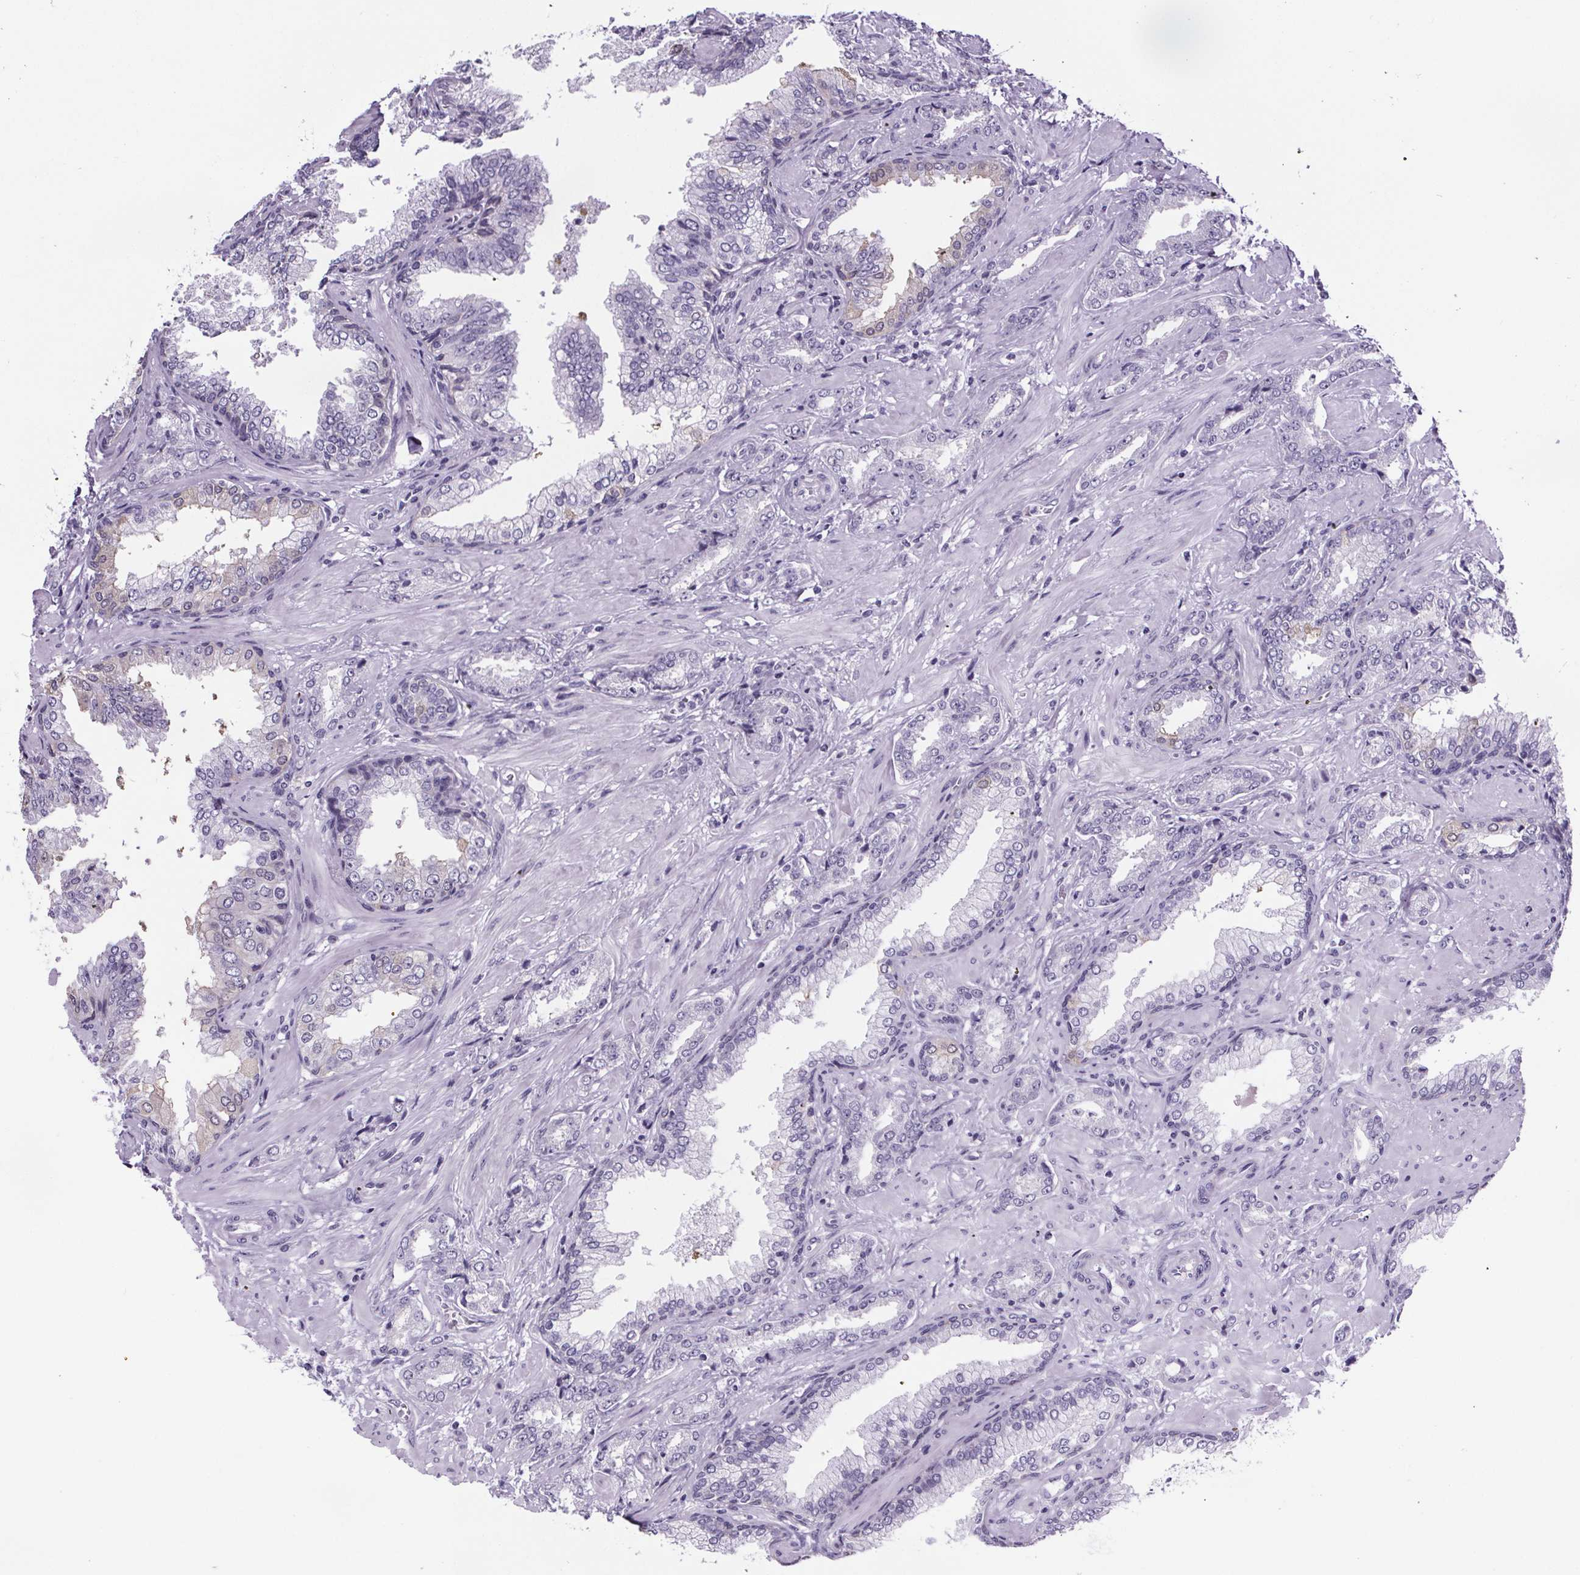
{"staining": {"intensity": "negative", "quantity": "none", "location": "none"}, "tissue": "prostate cancer", "cell_type": "Tumor cells", "image_type": "cancer", "snomed": [{"axis": "morphology", "description": "Adenocarcinoma, Low grade"}, {"axis": "topography", "description": "Prostate"}], "caption": "Tumor cells are negative for brown protein staining in prostate cancer.", "gene": "CUBN", "patient": {"sex": "male", "age": 61}}